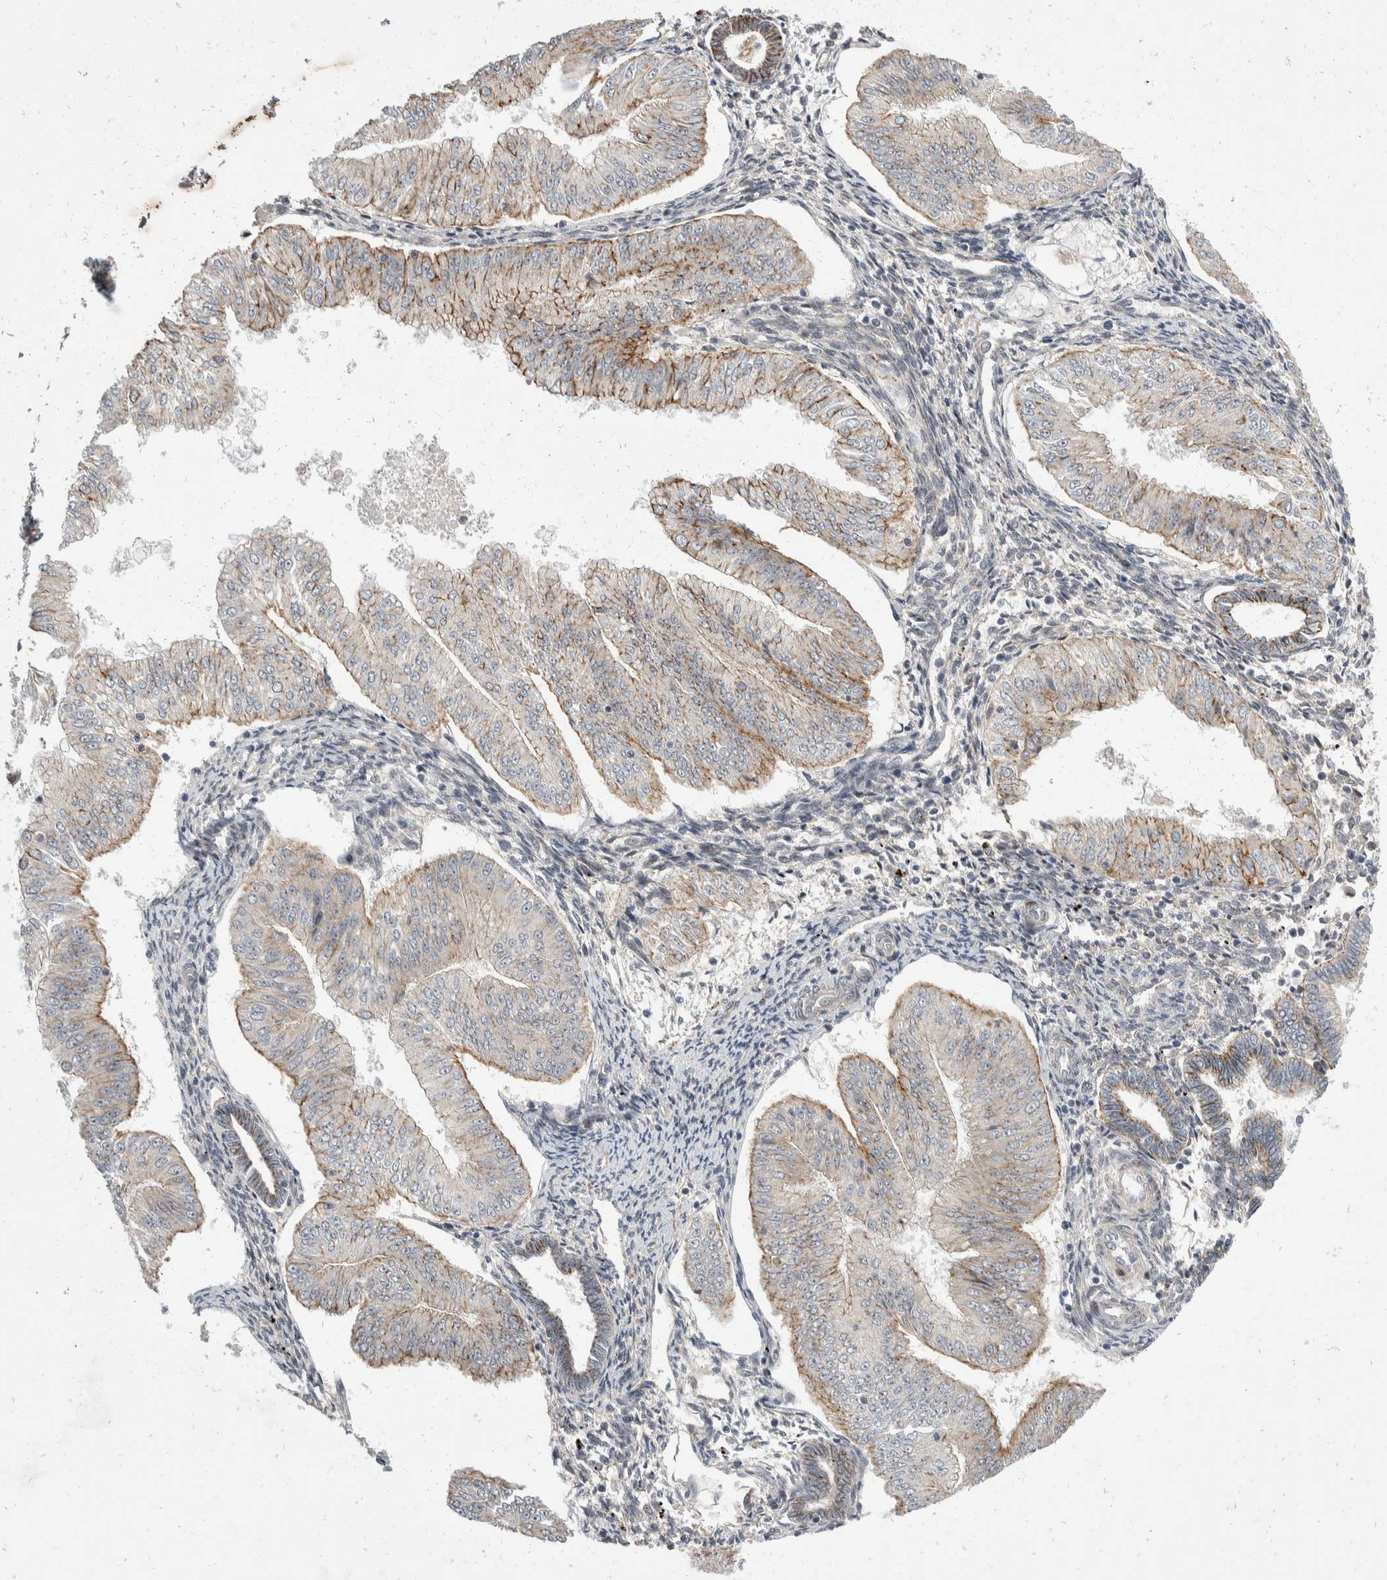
{"staining": {"intensity": "moderate", "quantity": "<25%", "location": "cytoplasmic/membranous"}, "tissue": "endometrial cancer", "cell_type": "Tumor cells", "image_type": "cancer", "snomed": [{"axis": "morphology", "description": "Normal tissue, NOS"}, {"axis": "morphology", "description": "Adenocarcinoma, NOS"}, {"axis": "topography", "description": "Endometrium"}], "caption": "Immunohistochemical staining of endometrial cancer (adenocarcinoma) exhibits moderate cytoplasmic/membranous protein expression in approximately <25% of tumor cells.", "gene": "ZNF703", "patient": {"sex": "female", "age": 53}}